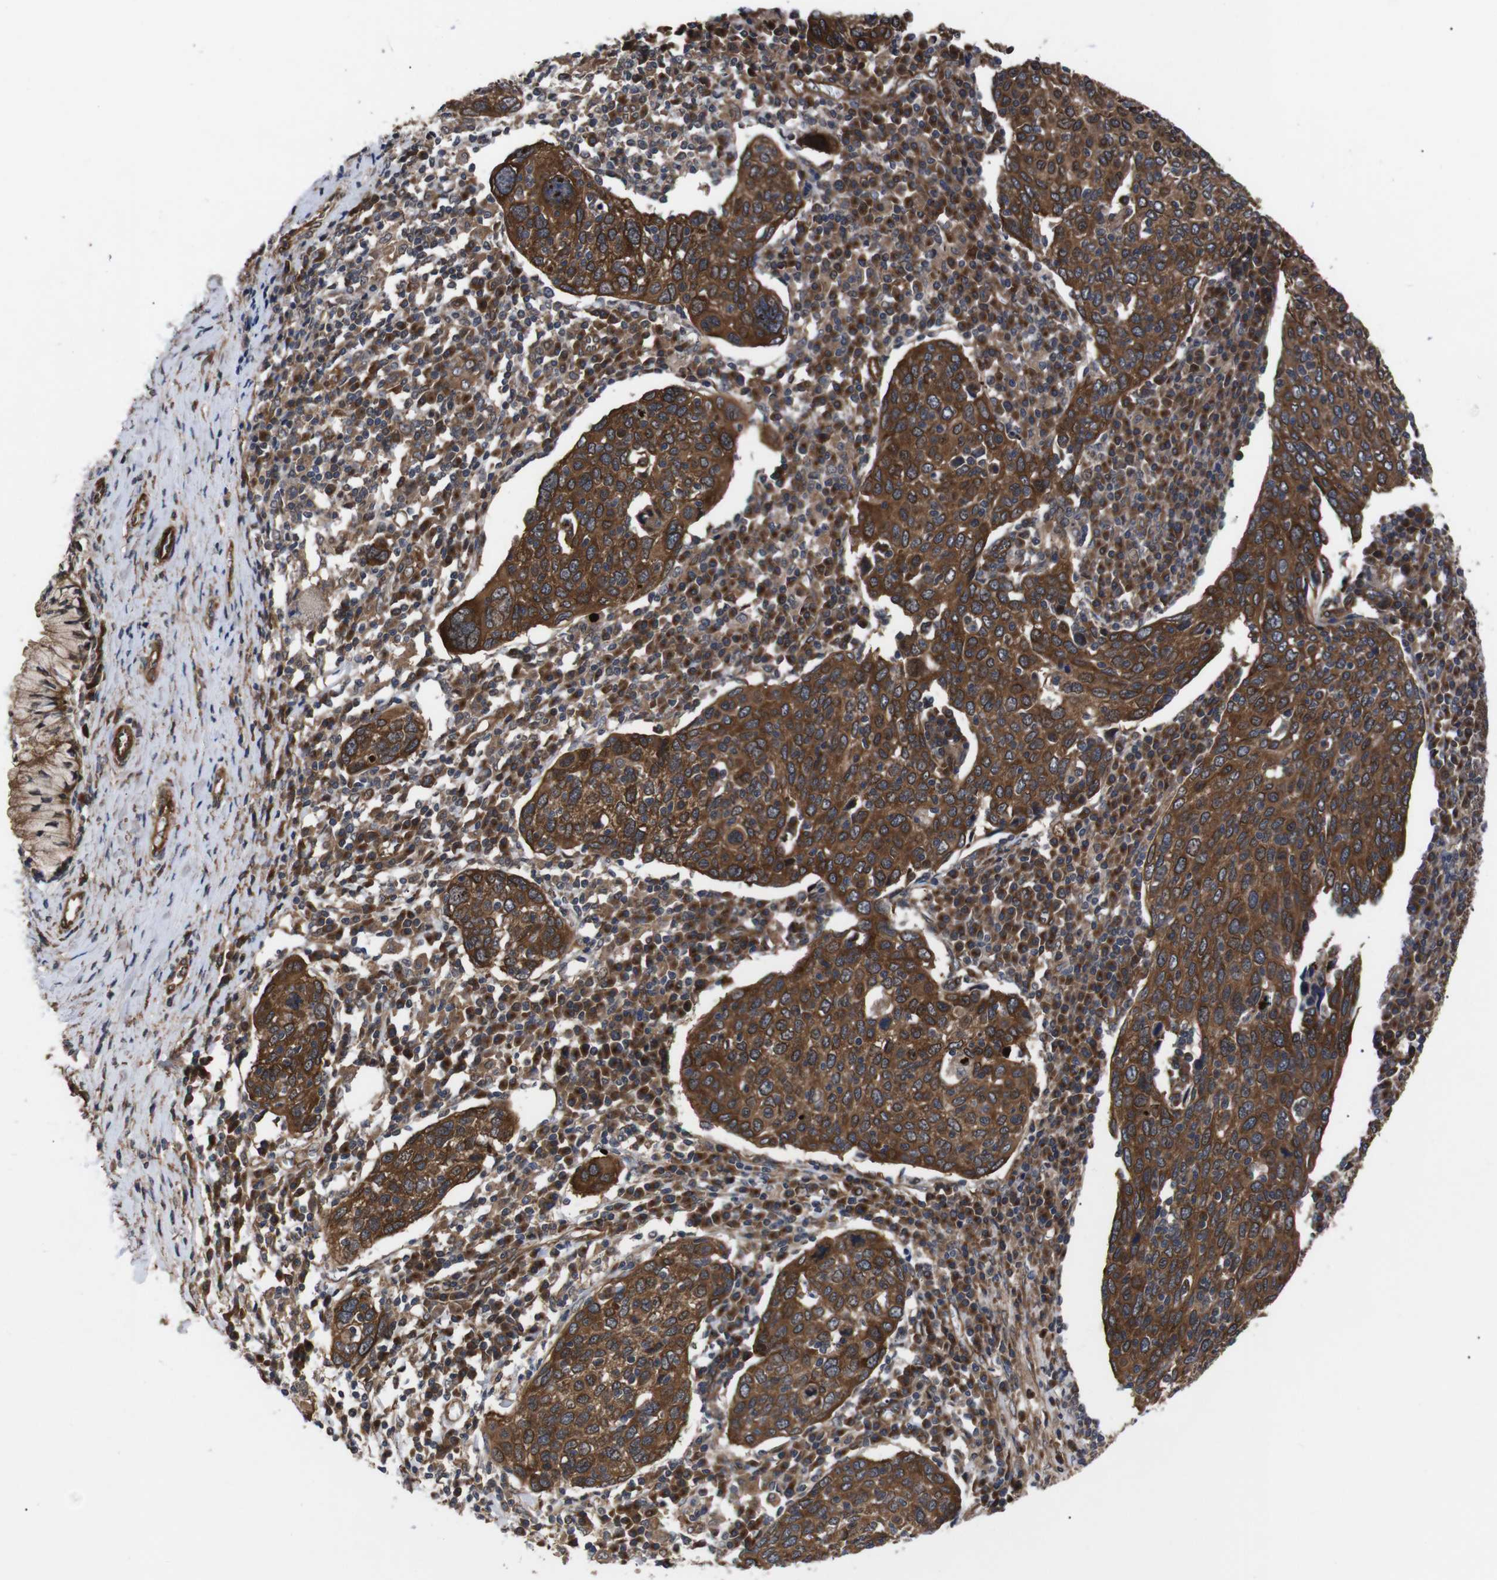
{"staining": {"intensity": "strong", "quantity": ">75%", "location": "cytoplasmic/membranous"}, "tissue": "cervical cancer", "cell_type": "Tumor cells", "image_type": "cancer", "snomed": [{"axis": "morphology", "description": "Squamous cell carcinoma, NOS"}, {"axis": "topography", "description": "Cervix"}], "caption": "This is a photomicrograph of immunohistochemistry staining of cervical cancer, which shows strong expression in the cytoplasmic/membranous of tumor cells.", "gene": "PAWR", "patient": {"sex": "female", "age": 40}}